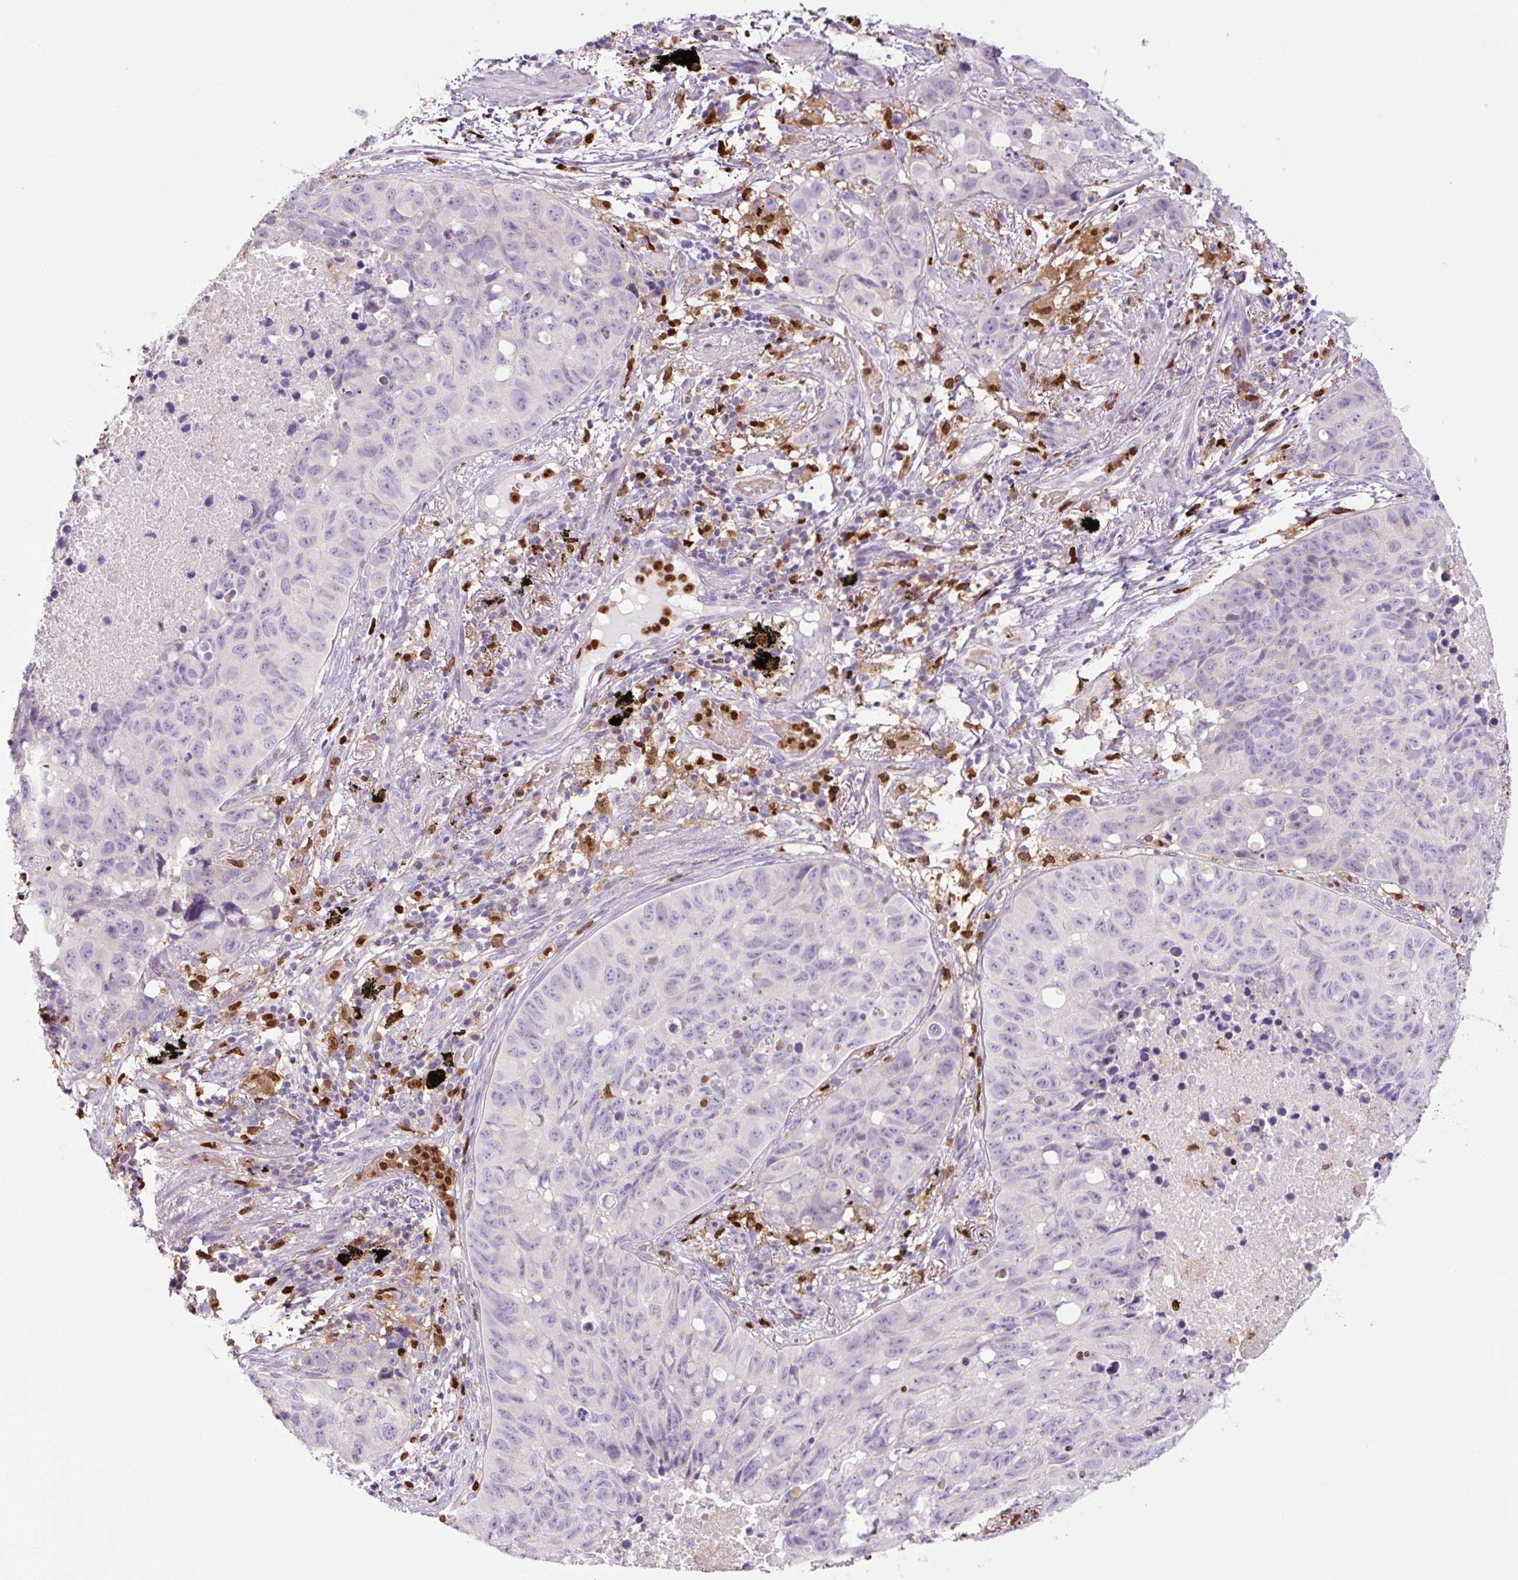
{"staining": {"intensity": "negative", "quantity": "none", "location": "none"}, "tissue": "lung cancer", "cell_type": "Tumor cells", "image_type": "cancer", "snomed": [{"axis": "morphology", "description": "Squamous cell carcinoma, NOS"}, {"axis": "topography", "description": "Lung"}], "caption": "Tumor cells show no significant protein staining in lung cancer.", "gene": "SPI1", "patient": {"sex": "male", "age": 60}}